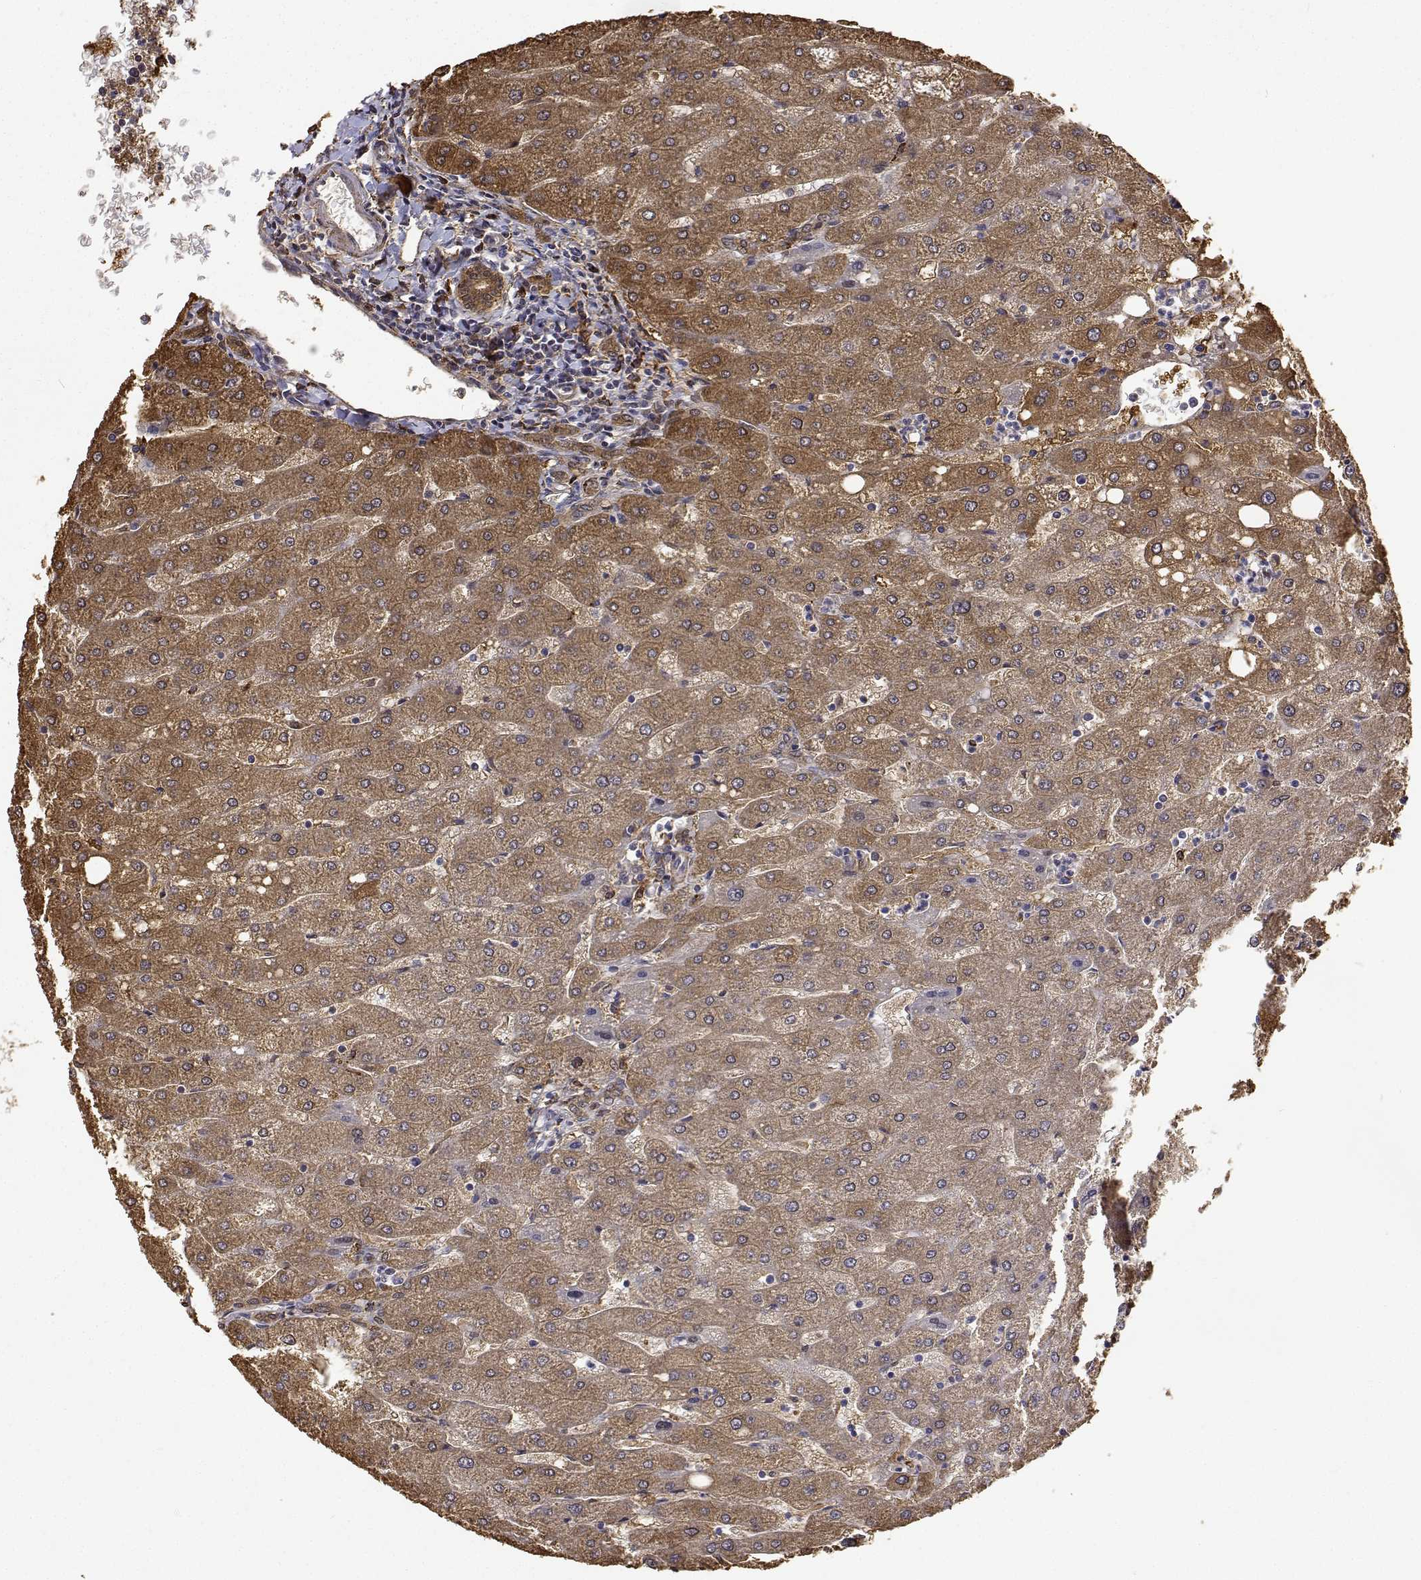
{"staining": {"intensity": "moderate", "quantity": ">75%", "location": "cytoplasmic/membranous"}, "tissue": "liver", "cell_type": "Cholangiocytes", "image_type": "normal", "snomed": [{"axis": "morphology", "description": "Normal tissue, NOS"}, {"axis": "topography", "description": "Liver"}], "caption": "Immunohistochemistry (IHC) histopathology image of unremarkable human liver stained for a protein (brown), which reveals medium levels of moderate cytoplasmic/membranous expression in approximately >75% of cholangiocytes.", "gene": "PCID2", "patient": {"sex": "male", "age": 67}}